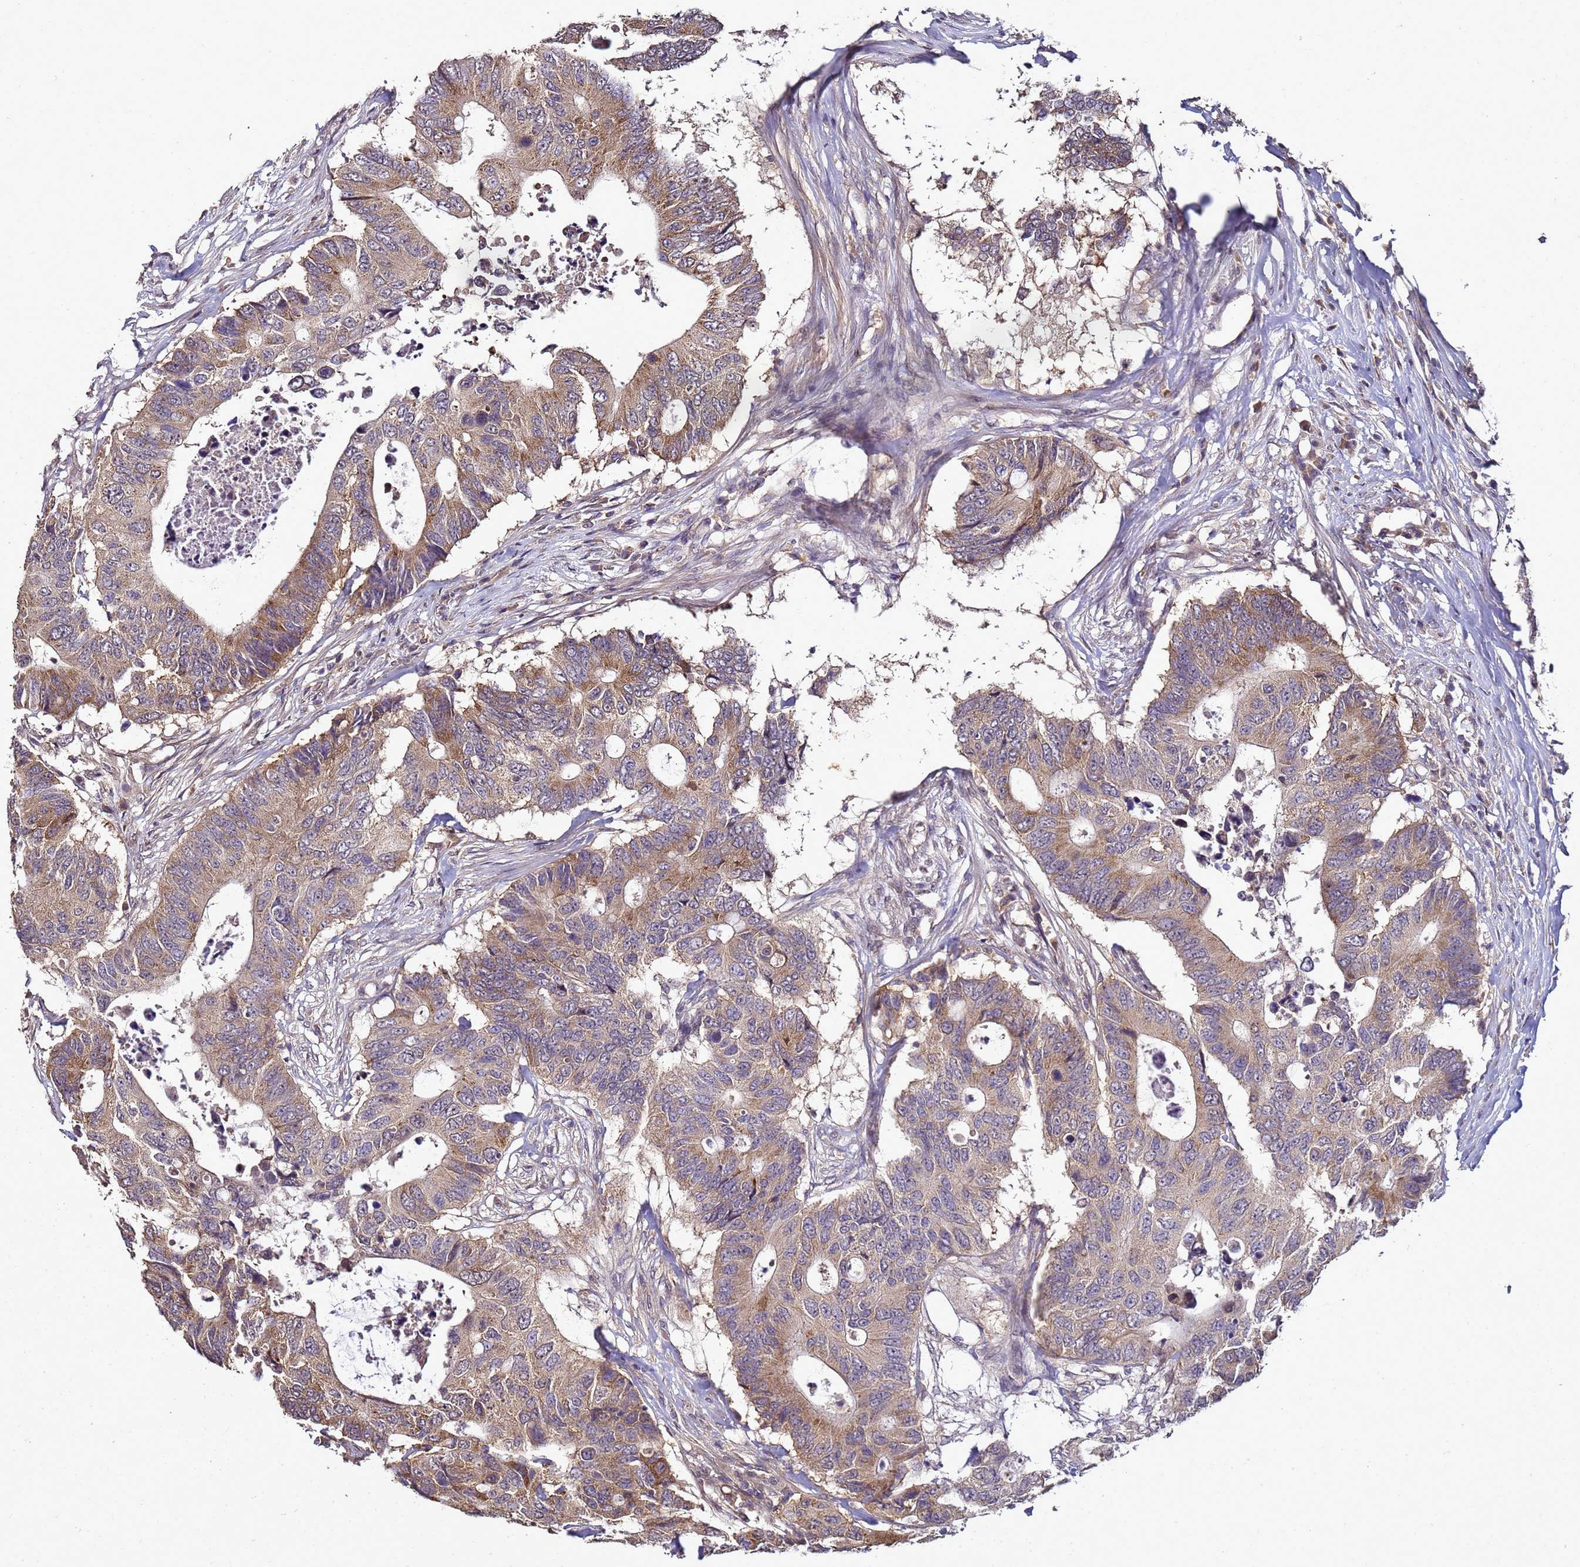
{"staining": {"intensity": "moderate", "quantity": ">75%", "location": "cytoplasmic/membranous"}, "tissue": "colorectal cancer", "cell_type": "Tumor cells", "image_type": "cancer", "snomed": [{"axis": "morphology", "description": "Adenocarcinoma, NOS"}, {"axis": "topography", "description": "Colon"}], "caption": "A brown stain shows moderate cytoplasmic/membranous staining of a protein in adenocarcinoma (colorectal) tumor cells.", "gene": "ANKRD17", "patient": {"sex": "male", "age": 71}}